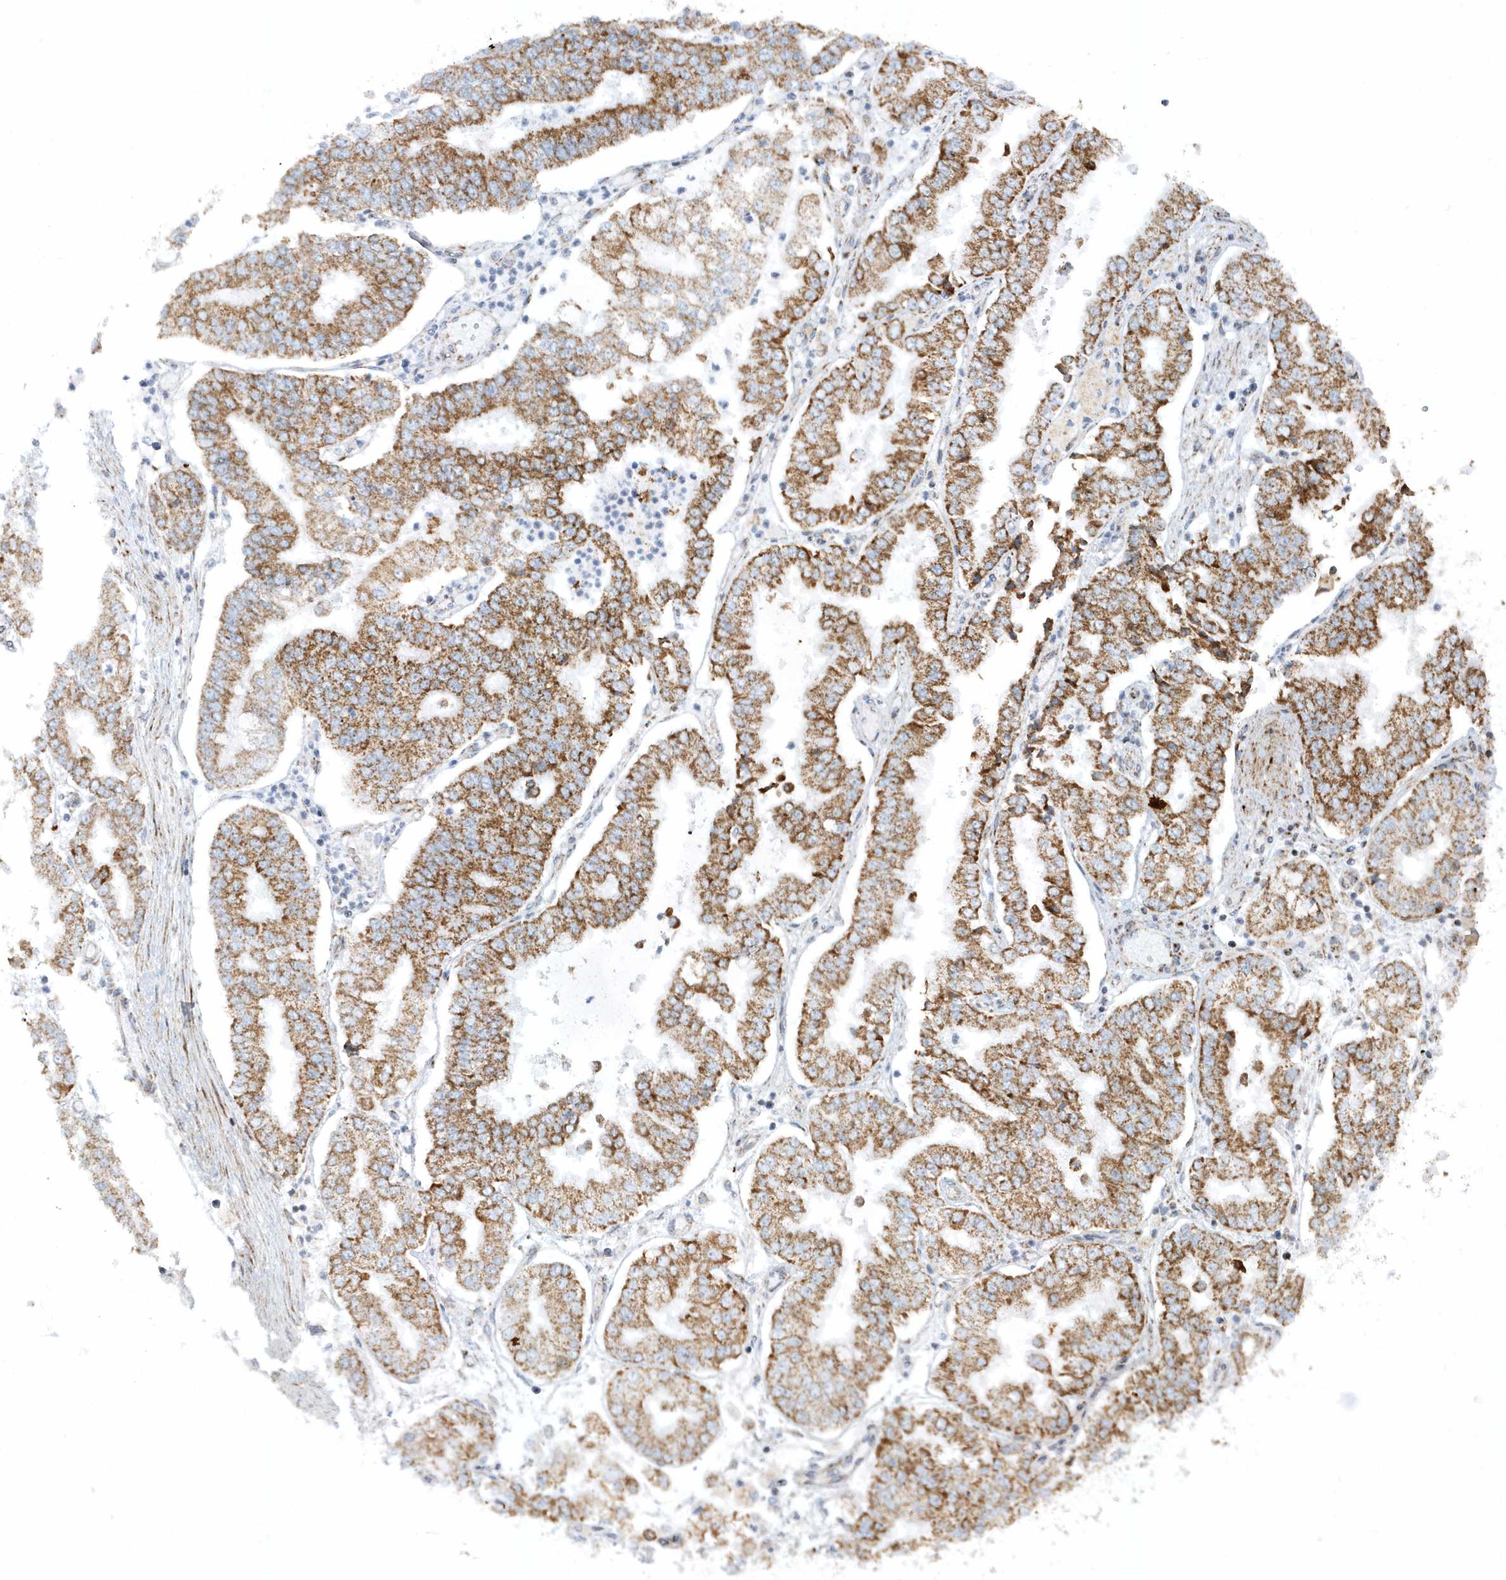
{"staining": {"intensity": "strong", "quantity": ">75%", "location": "cytoplasmic/membranous"}, "tissue": "stomach cancer", "cell_type": "Tumor cells", "image_type": "cancer", "snomed": [{"axis": "morphology", "description": "Adenocarcinoma, NOS"}, {"axis": "topography", "description": "Stomach"}], "caption": "Approximately >75% of tumor cells in stomach cancer exhibit strong cytoplasmic/membranous protein positivity as visualized by brown immunohistochemical staining.", "gene": "CRY2", "patient": {"sex": "male", "age": 76}}